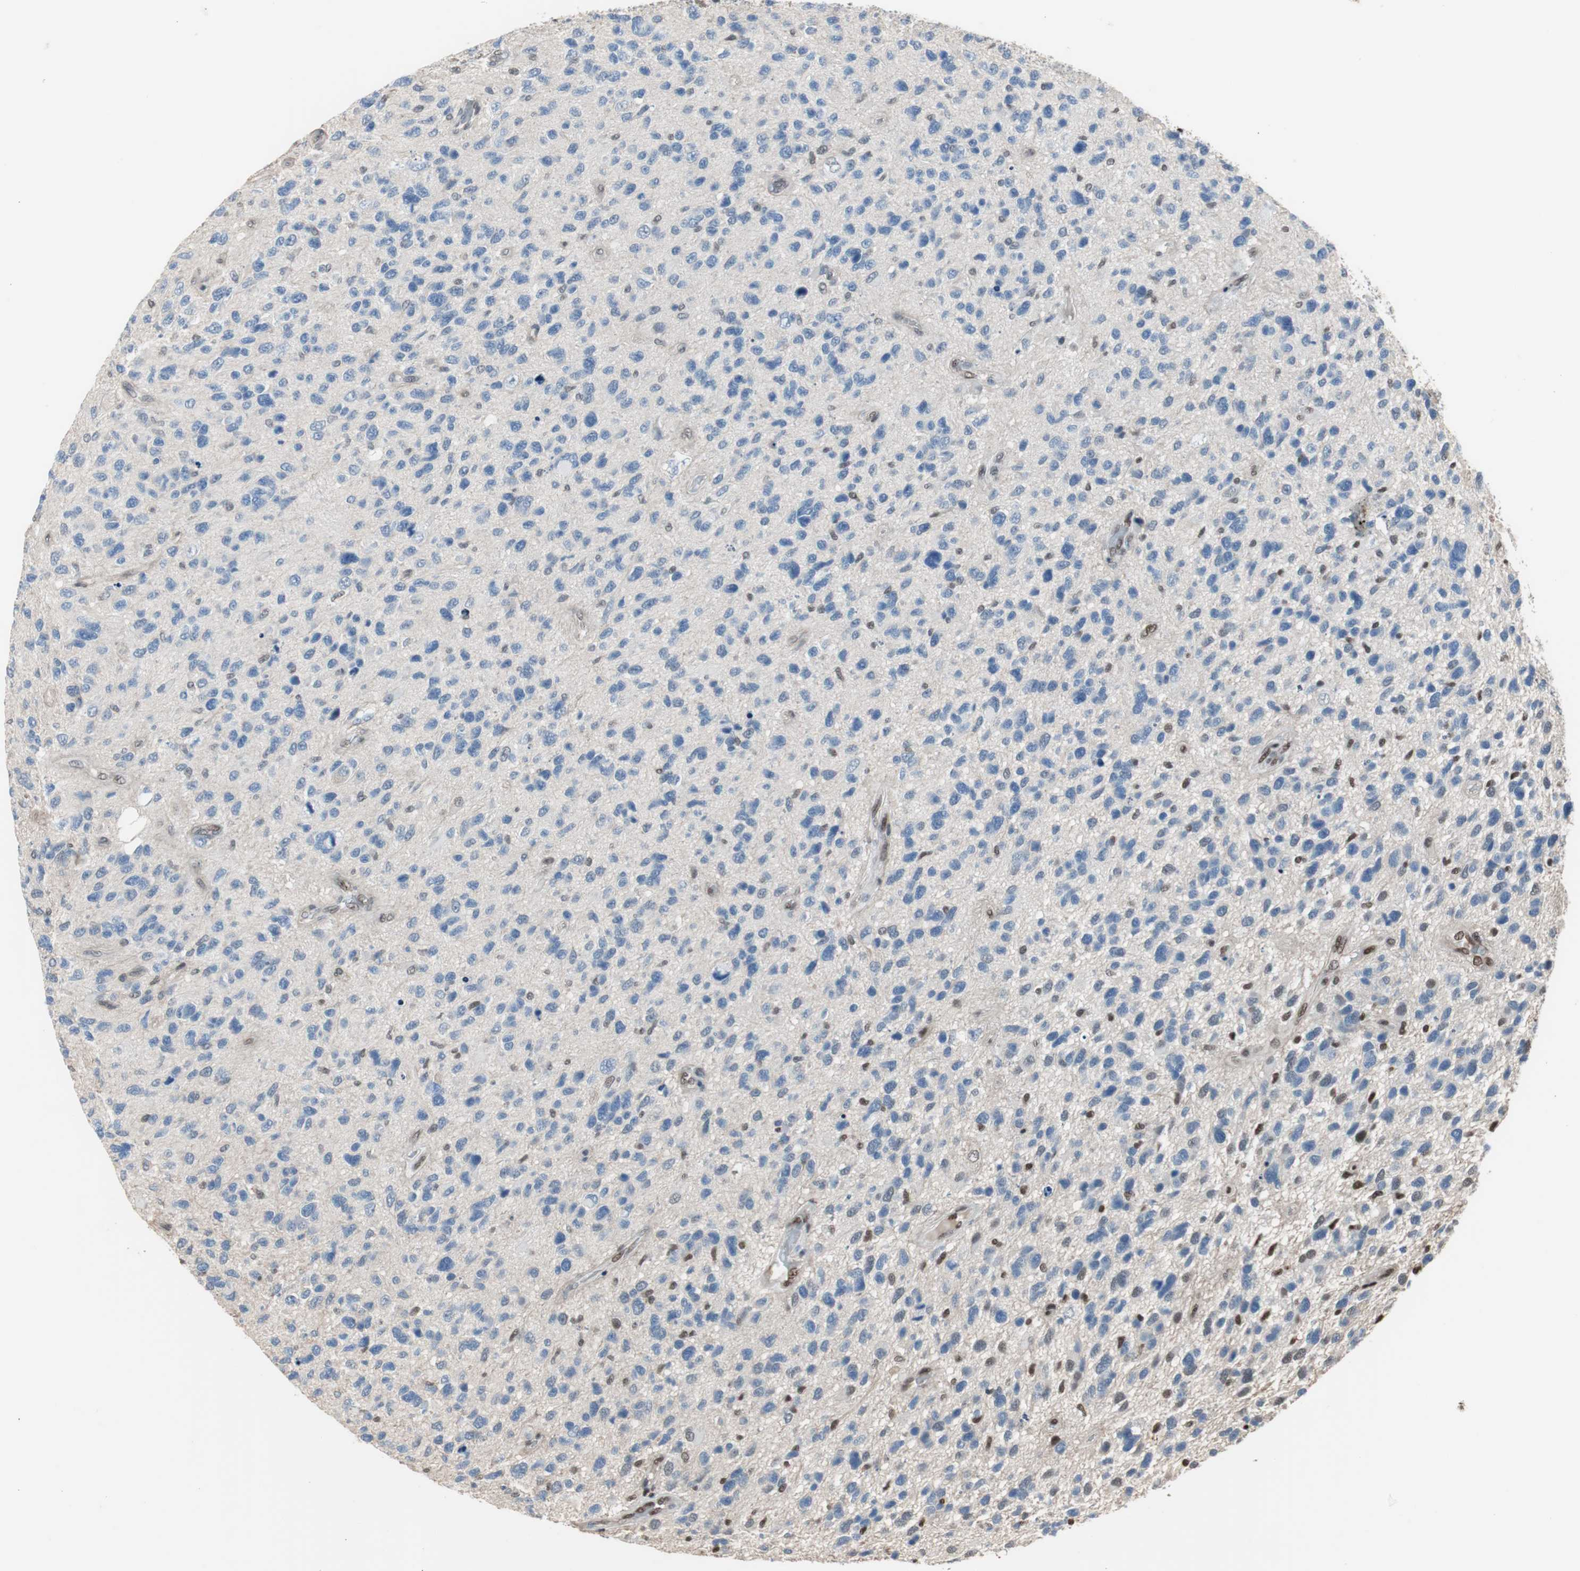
{"staining": {"intensity": "weak", "quantity": "<25%", "location": "nuclear"}, "tissue": "glioma", "cell_type": "Tumor cells", "image_type": "cancer", "snomed": [{"axis": "morphology", "description": "Glioma, malignant, High grade"}, {"axis": "topography", "description": "Brain"}], "caption": "This is an immunohistochemistry image of glioma. There is no positivity in tumor cells.", "gene": "PML", "patient": {"sex": "female", "age": 58}}